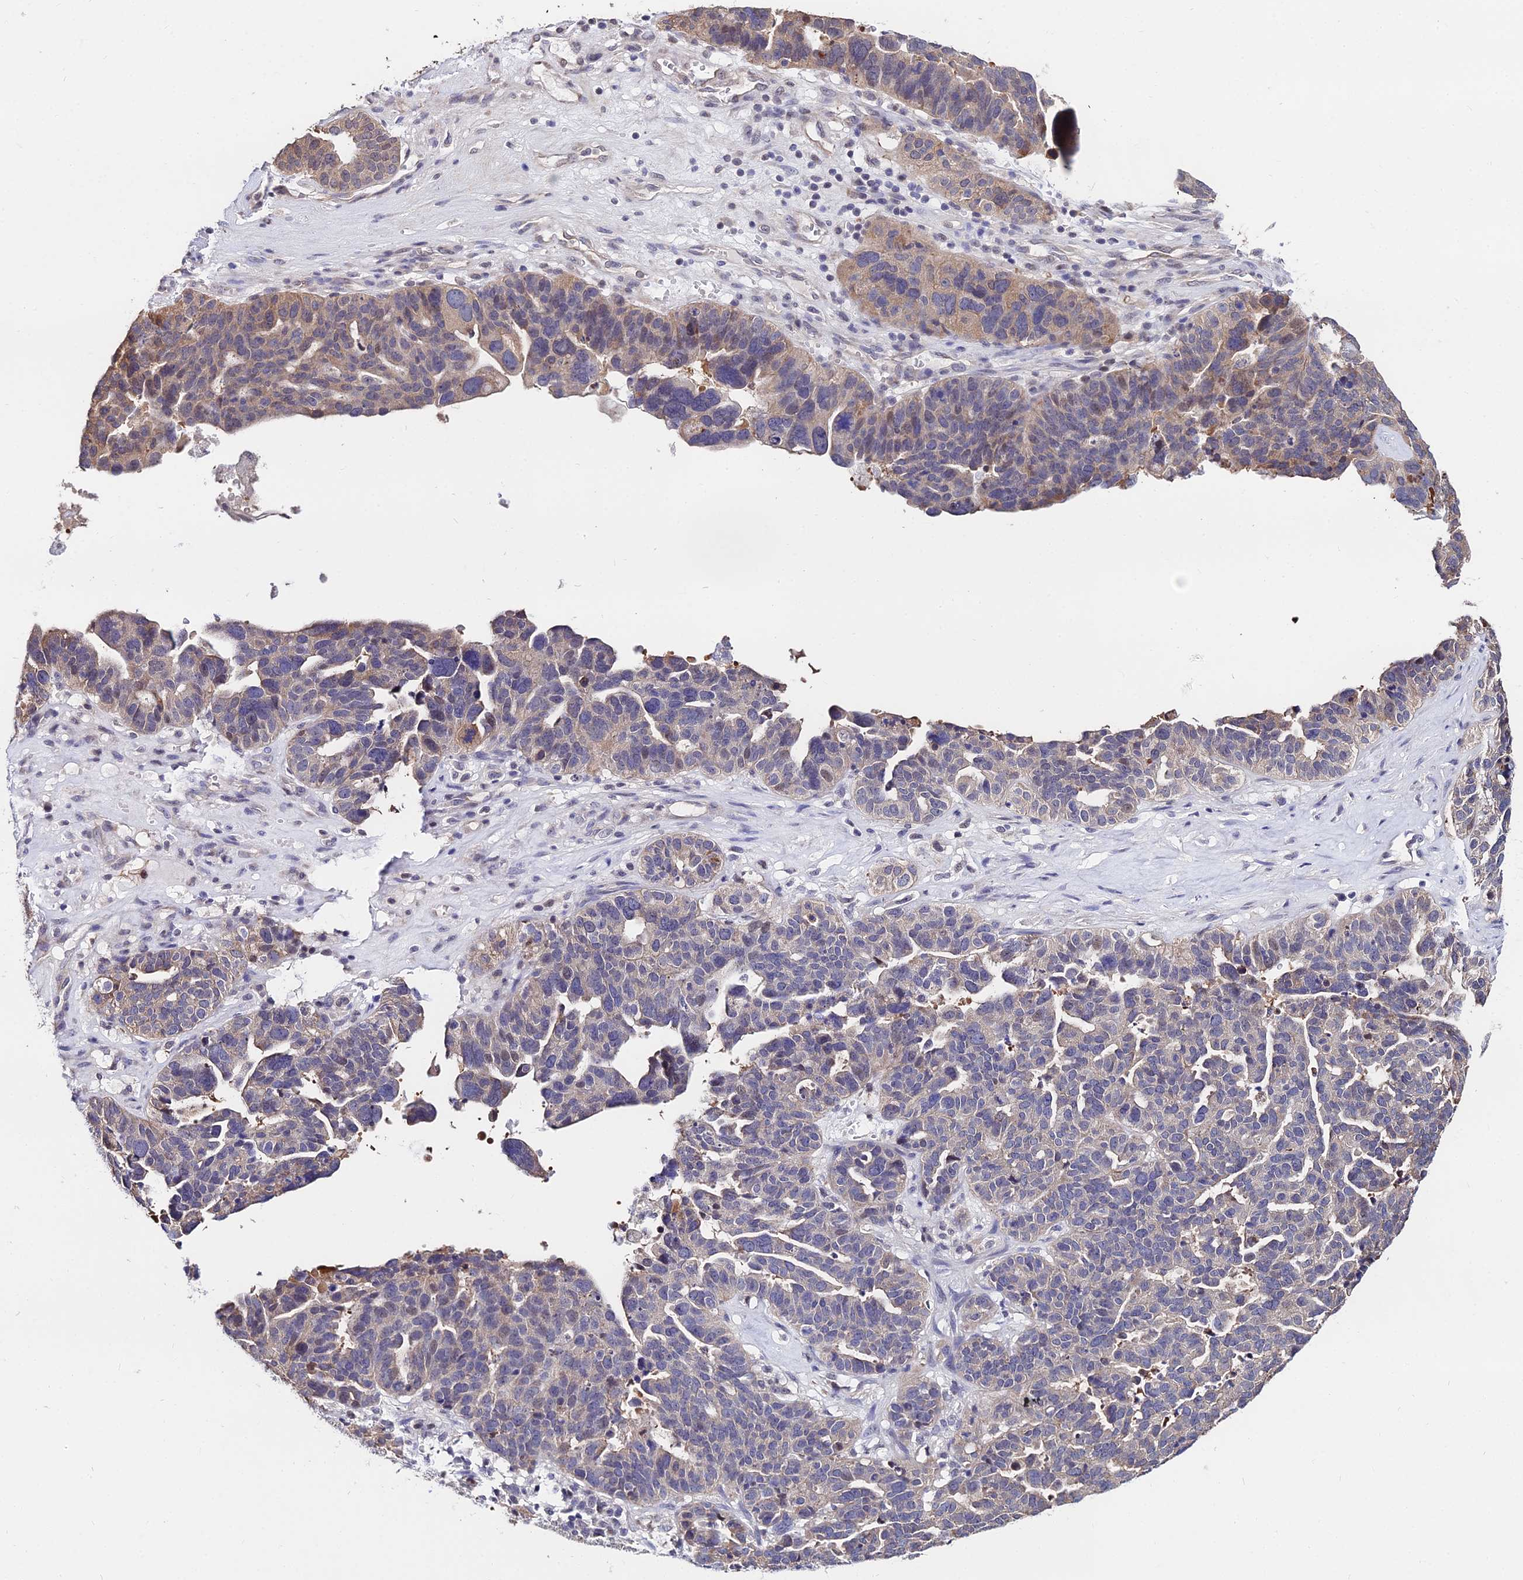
{"staining": {"intensity": "weak", "quantity": "<25%", "location": "cytoplasmic/membranous"}, "tissue": "ovarian cancer", "cell_type": "Tumor cells", "image_type": "cancer", "snomed": [{"axis": "morphology", "description": "Cystadenocarcinoma, serous, NOS"}, {"axis": "topography", "description": "Ovary"}], "caption": "Photomicrograph shows no significant protein expression in tumor cells of serous cystadenocarcinoma (ovarian).", "gene": "INPP4A", "patient": {"sex": "female", "age": 59}}